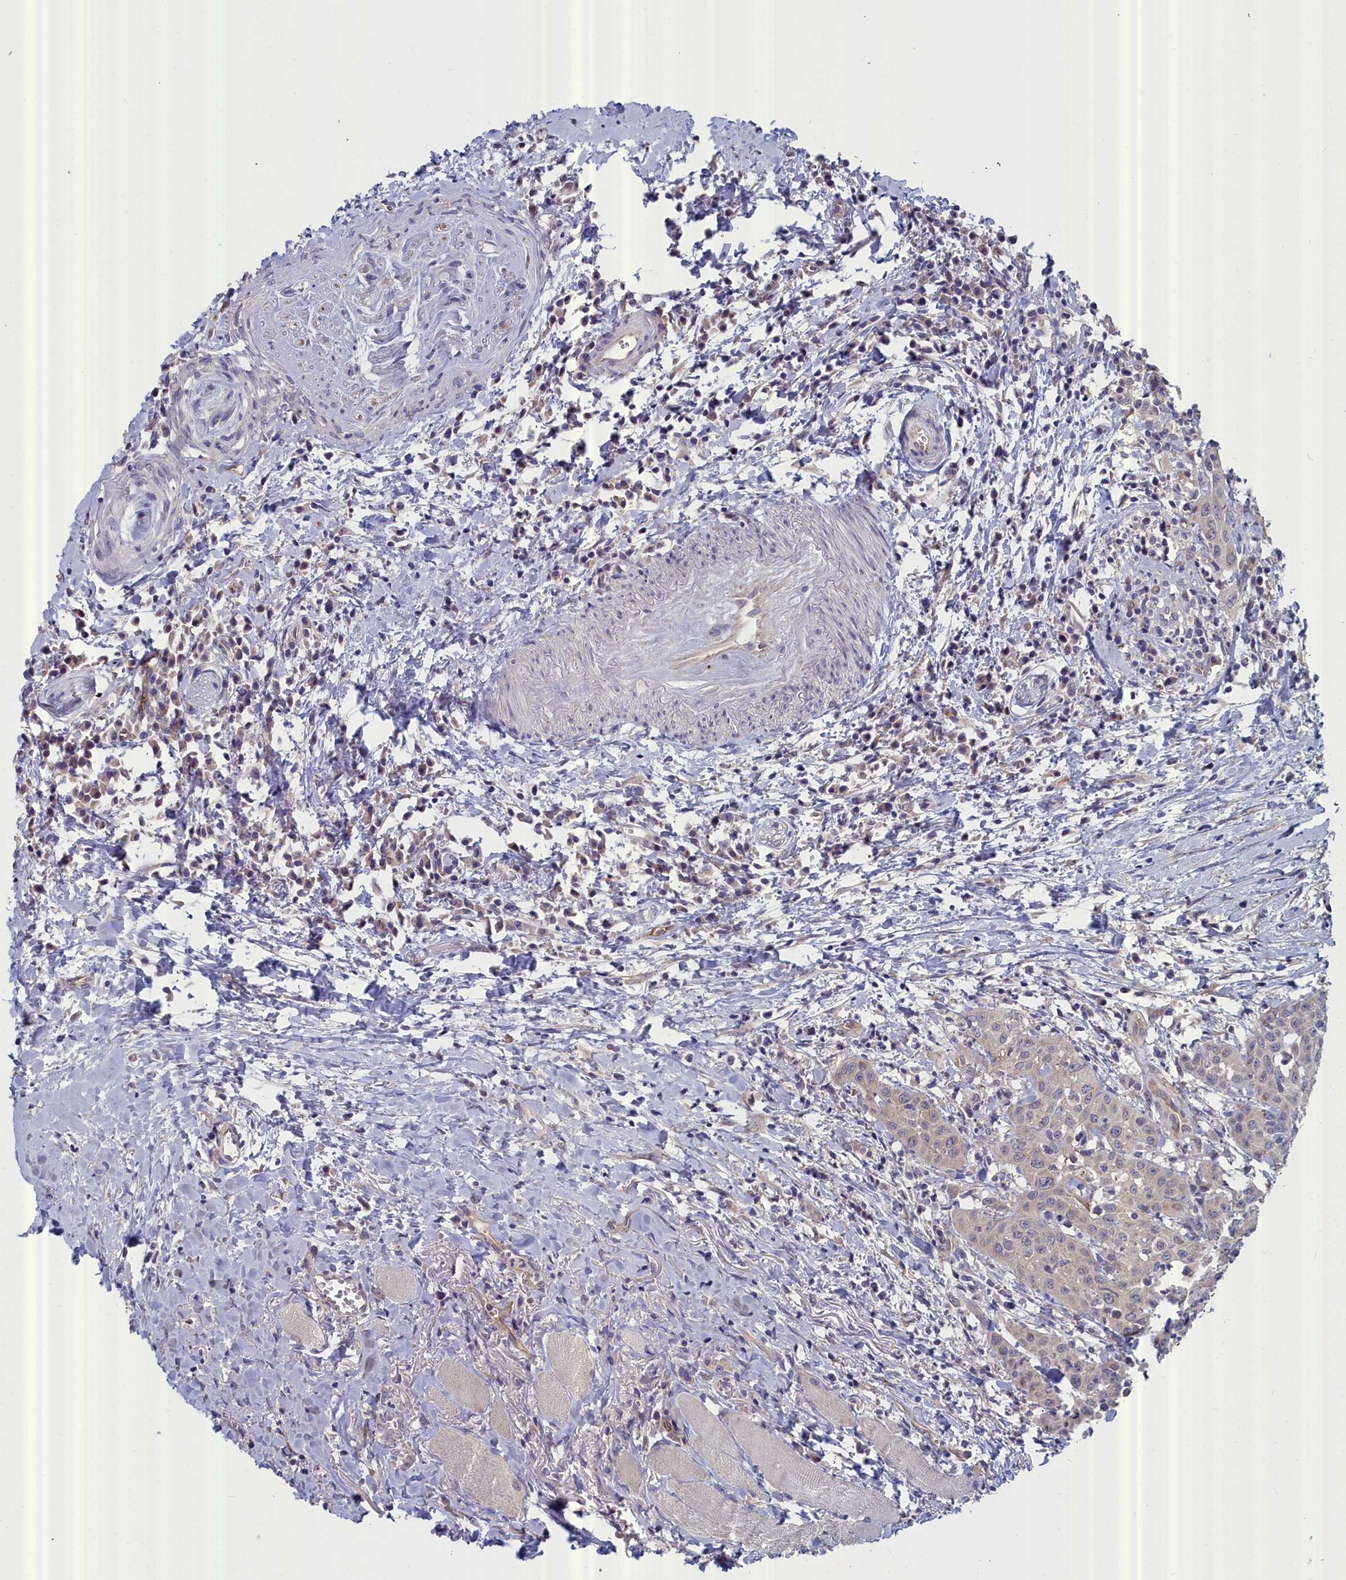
{"staining": {"intensity": "negative", "quantity": "none", "location": "none"}, "tissue": "head and neck cancer", "cell_type": "Tumor cells", "image_type": "cancer", "snomed": [{"axis": "morphology", "description": "Squamous cell carcinoma, NOS"}, {"axis": "topography", "description": "Head-Neck"}], "caption": "IHC image of human head and neck cancer (squamous cell carcinoma) stained for a protein (brown), which displays no staining in tumor cells. Brightfield microscopy of immunohistochemistry stained with DAB (brown) and hematoxylin (blue), captured at high magnification.", "gene": "RDX", "patient": {"sex": "female", "age": 70}}